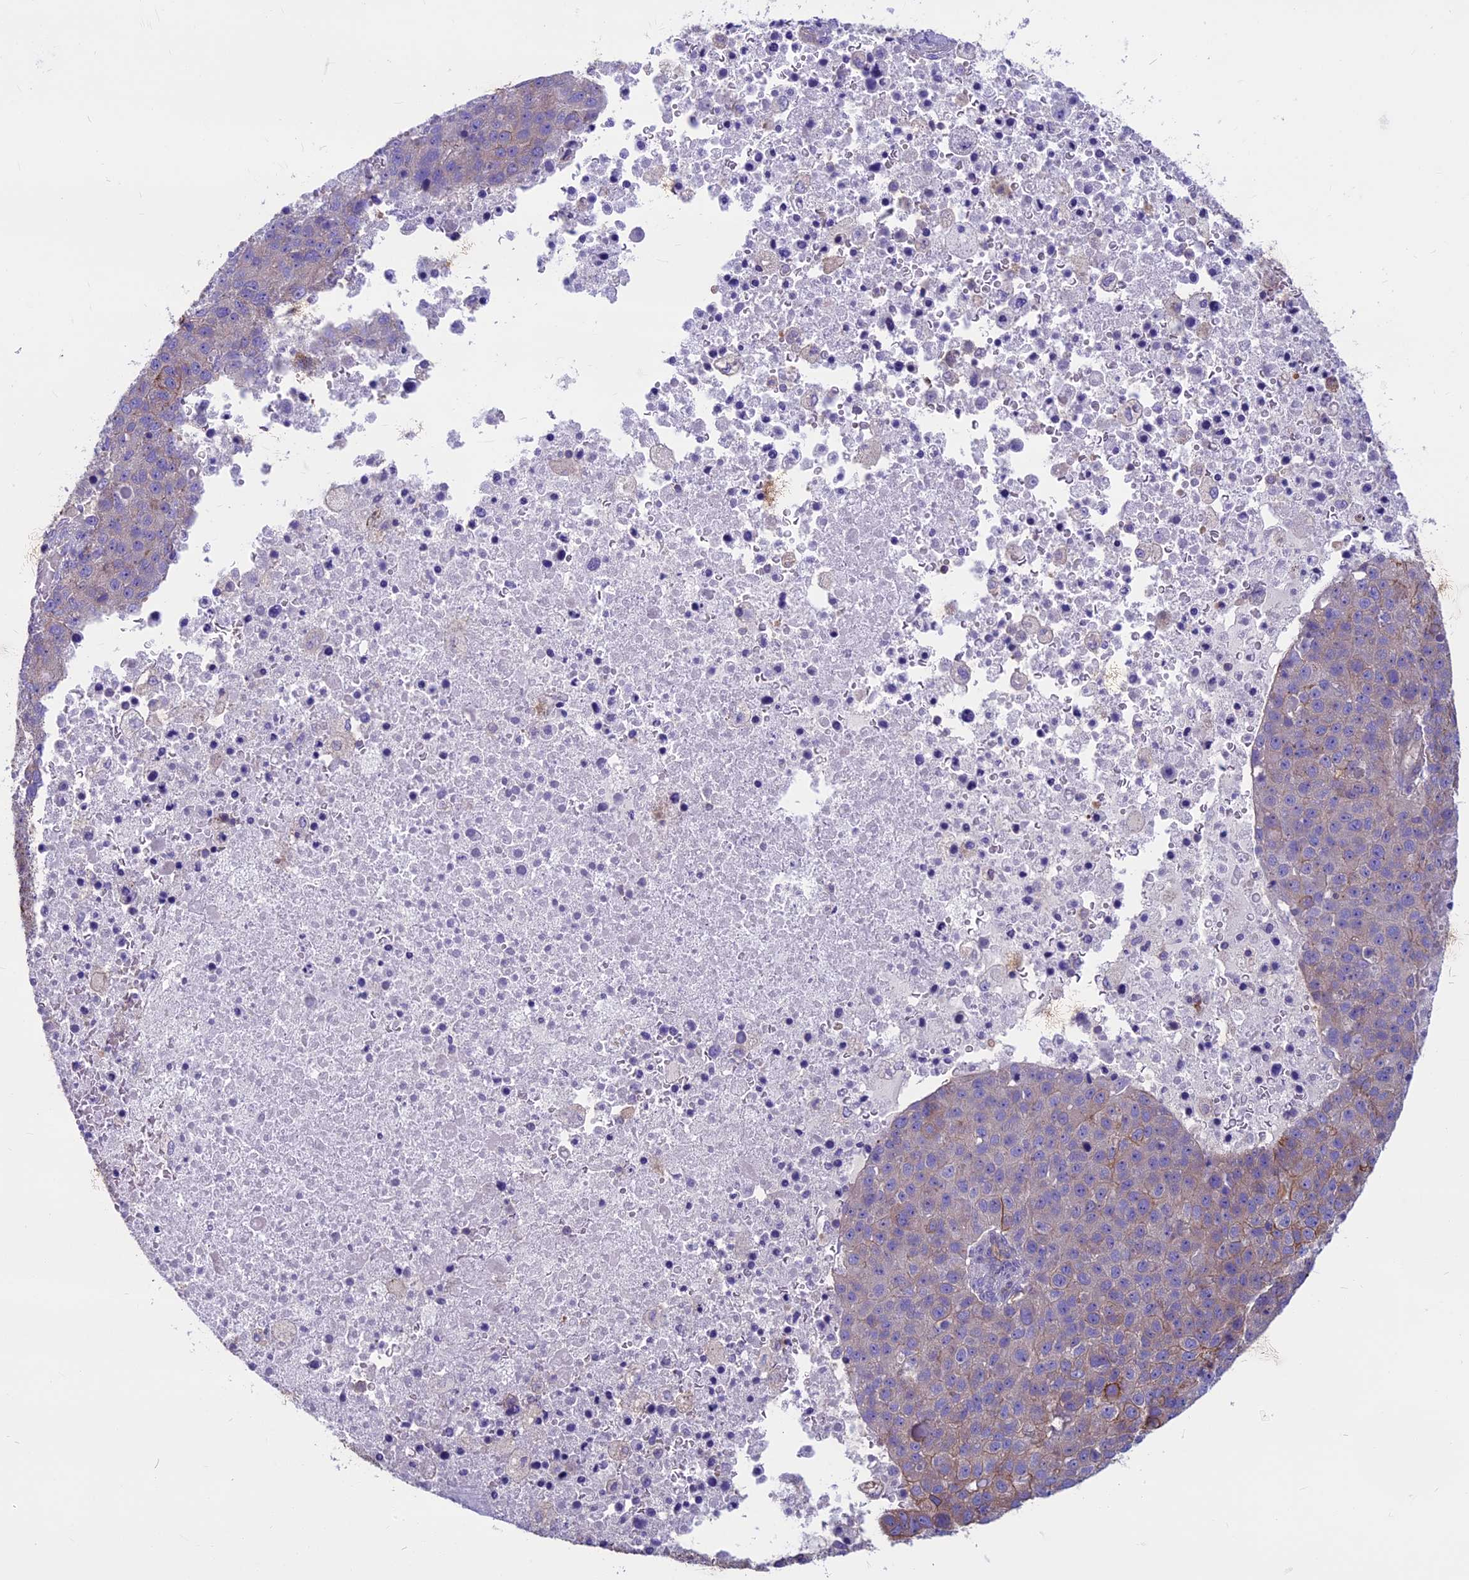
{"staining": {"intensity": "moderate", "quantity": "<25%", "location": "cytoplasmic/membranous"}, "tissue": "pancreatic cancer", "cell_type": "Tumor cells", "image_type": "cancer", "snomed": [{"axis": "morphology", "description": "Adenocarcinoma, NOS"}, {"axis": "topography", "description": "Pancreas"}], "caption": "Pancreatic cancer stained for a protein (brown) exhibits moderate cytoplasmic/membranous positive positivity in approximately <25% of tumor cells.", "gene": "CDAN1", "patient": {"sex": "female", "age": 61}}